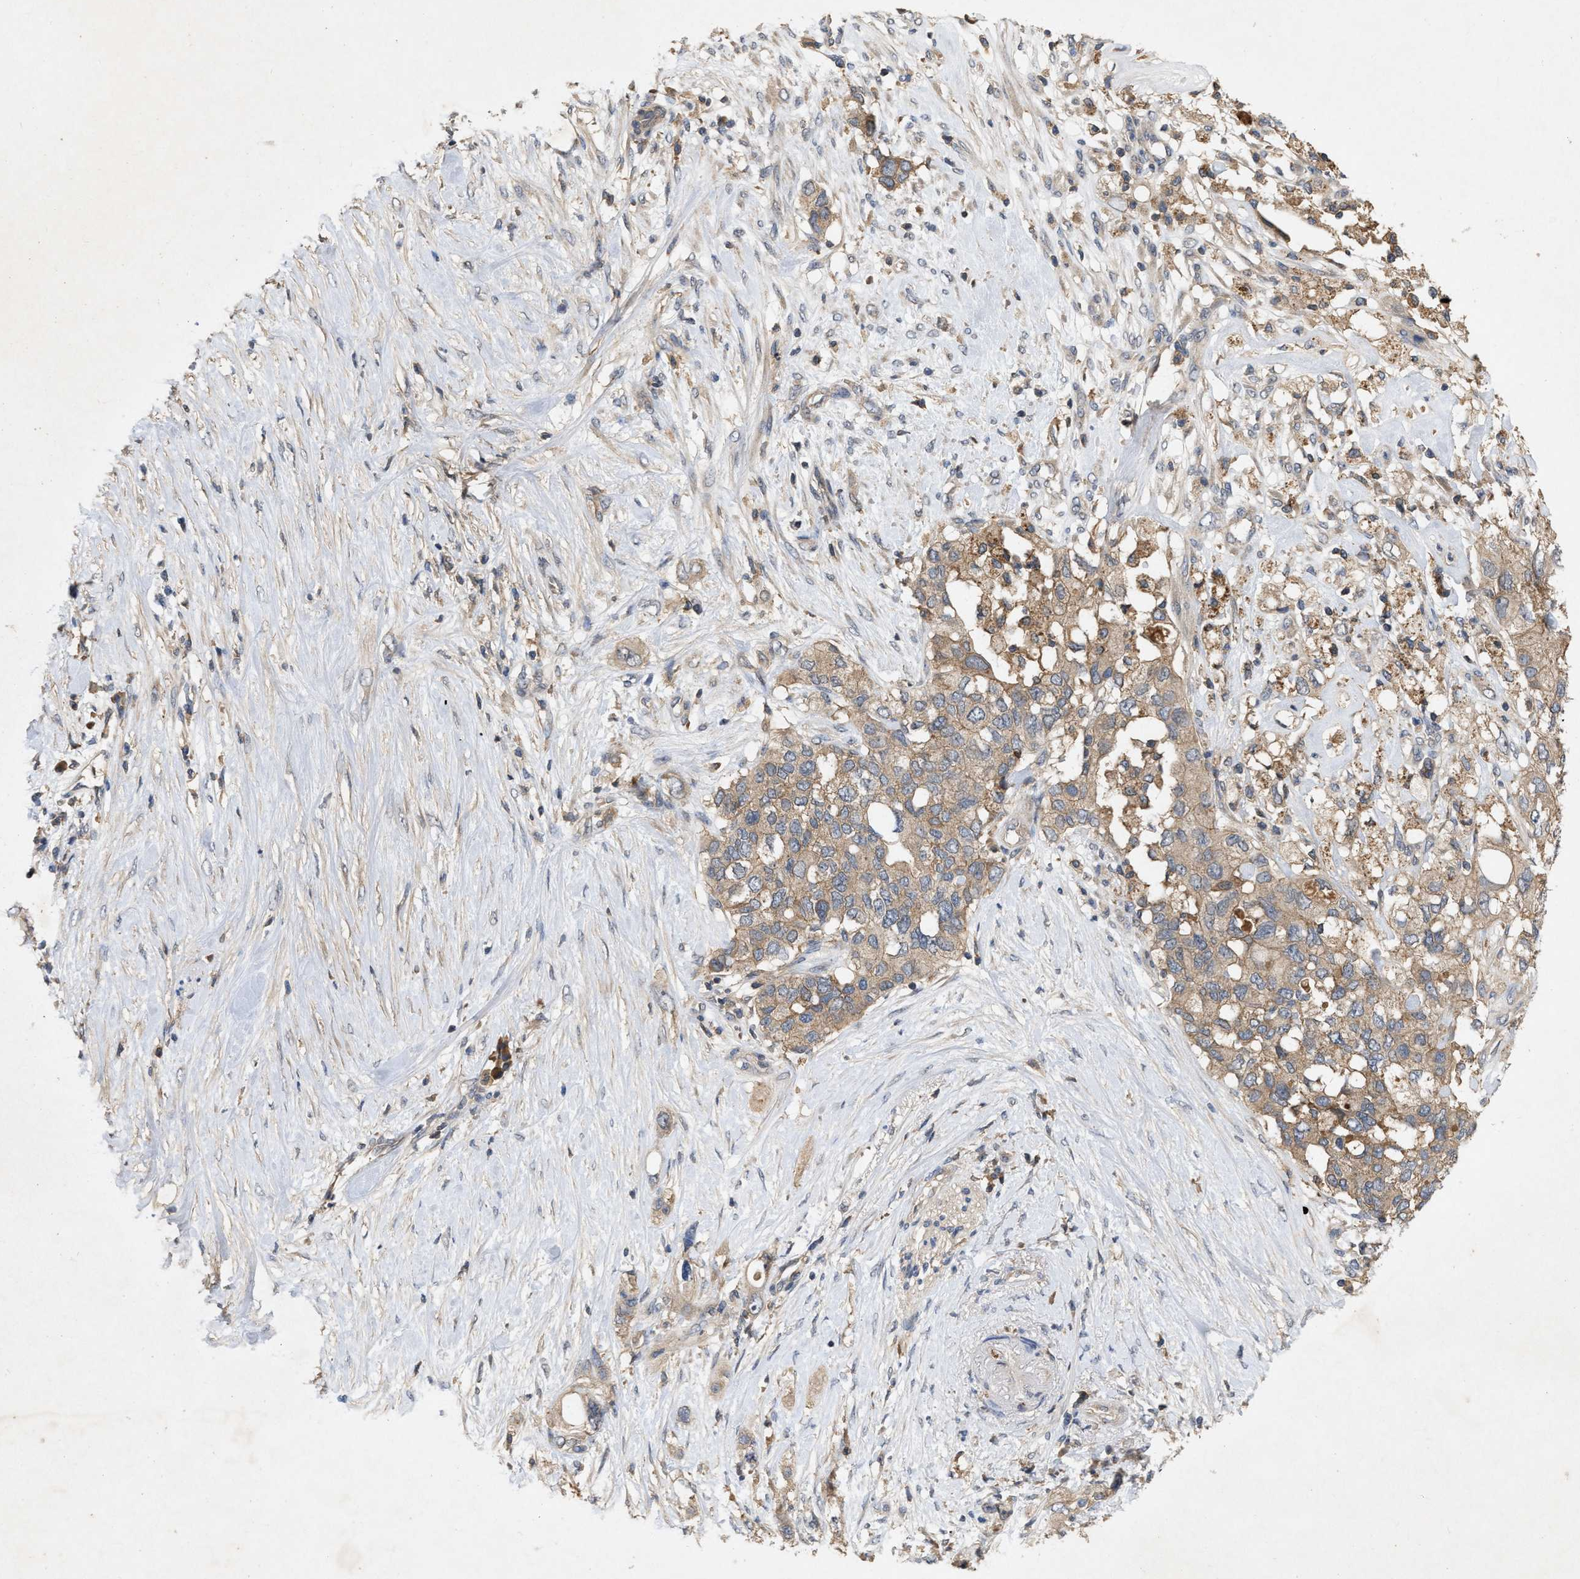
{"staining": {"intensity": "weak", "quantity": ">75%", "location": "cytoplasmic/membranous"}, "tissue": "pancreatic cancer", "cell_type": "Tumor cells", "image_type": "cancer", "snomed": [{"axis": "morphology", "description": "Adenocarcinoma, NOS"}, {"axis": "topography", "description": "Pancreas"}], "caption": "IHC of pancreatic cancer (adenocarcinoma) reveals low levels of weak cytoplasmic/membranous expression in about >75% of tumor cells.", "gene": "LPAR2", "patient": {"sex": "female", "age": 56}}